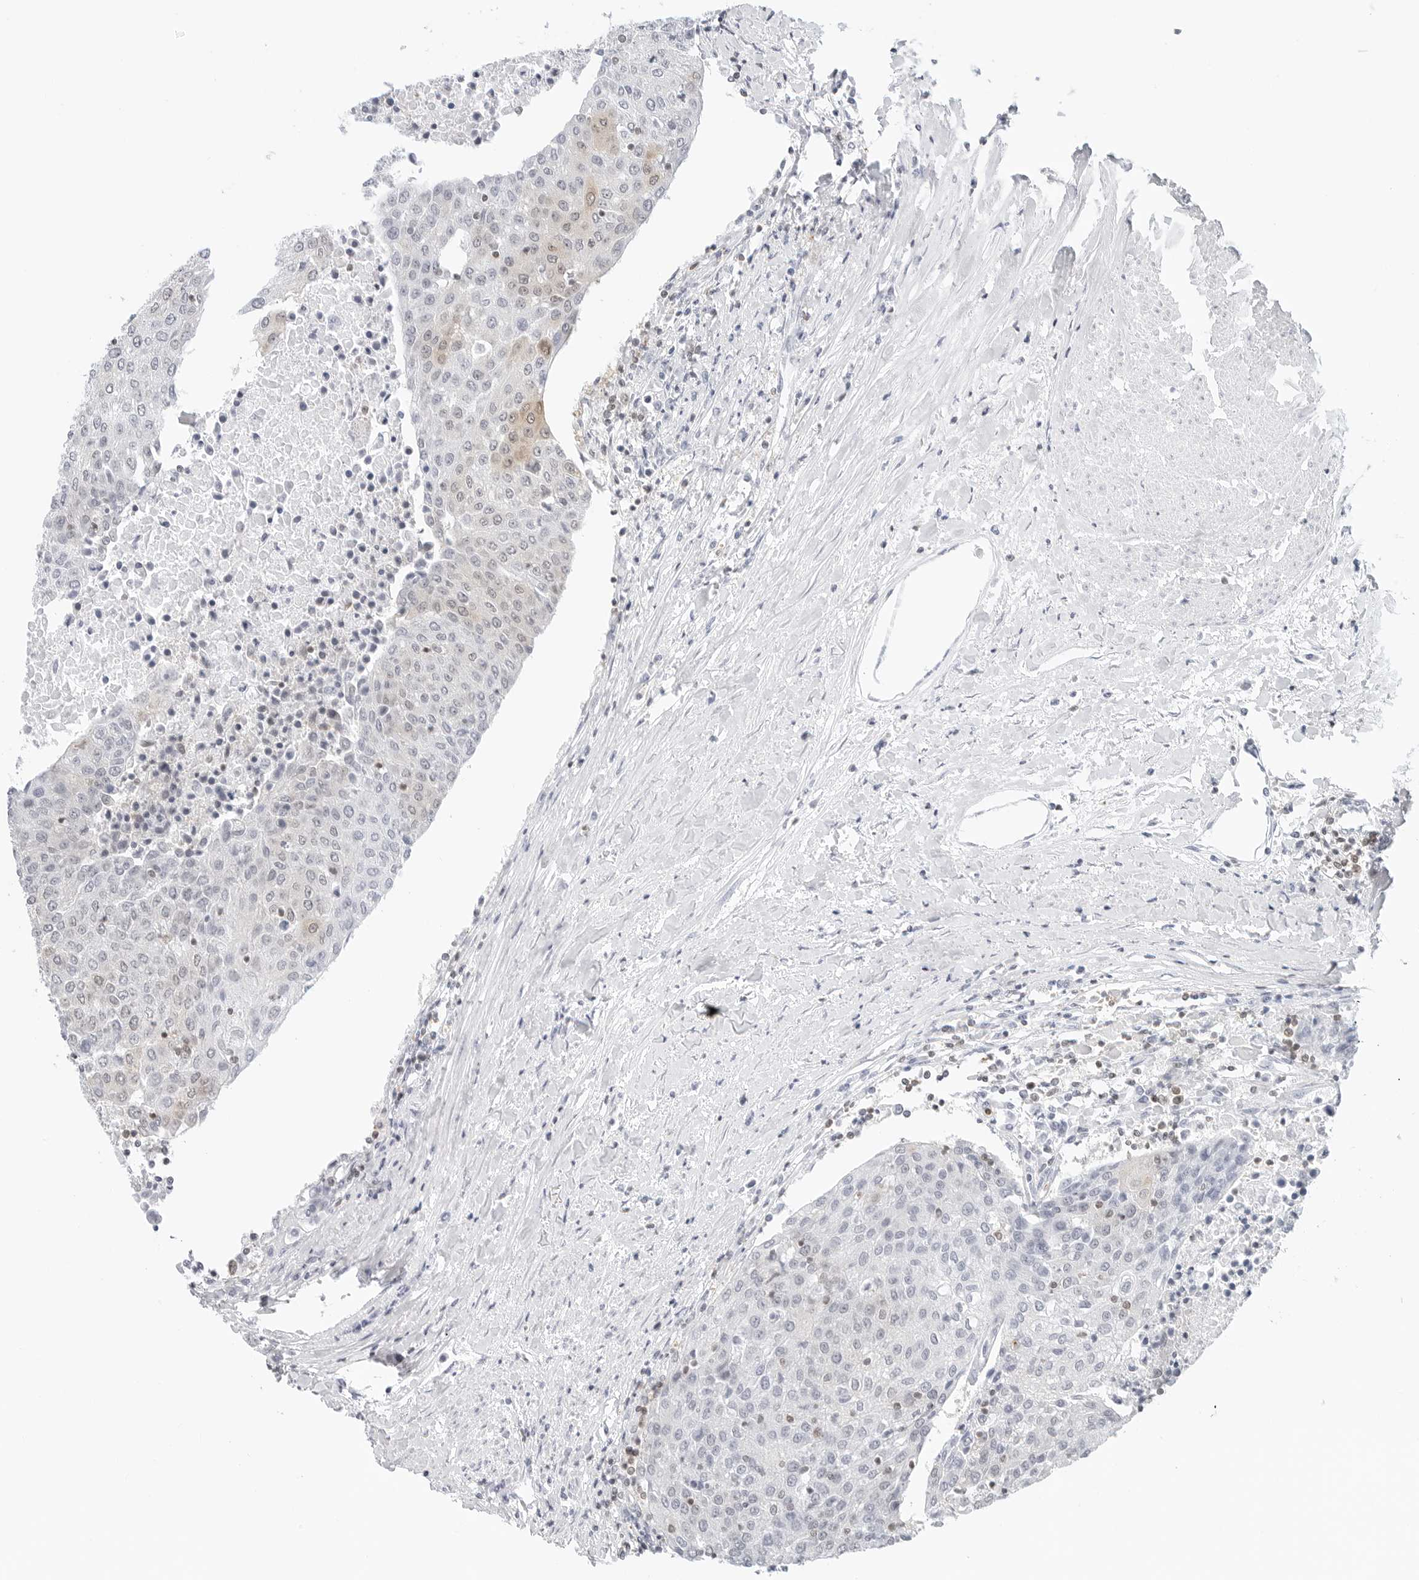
{"staining": {"intensity": "weak", "quantity": "<25%", "location": "cytoplasmic/membranous"}, "tissue": "urothelial cancer", "cell_type": "Tumor cells", "image_type": "cancer", "snomed": [{"axis": "morphology", "description": "Urothelial carcinoma, High grade"}, {"axis": "topography", "description": "Urinary bladder"}], "caption": "This is an IHC image of human urothelial cancer. There is no staining in tumor cells.", "gene": "SLC9A3R1", "patient": {"sex": "female", "age": 85}}